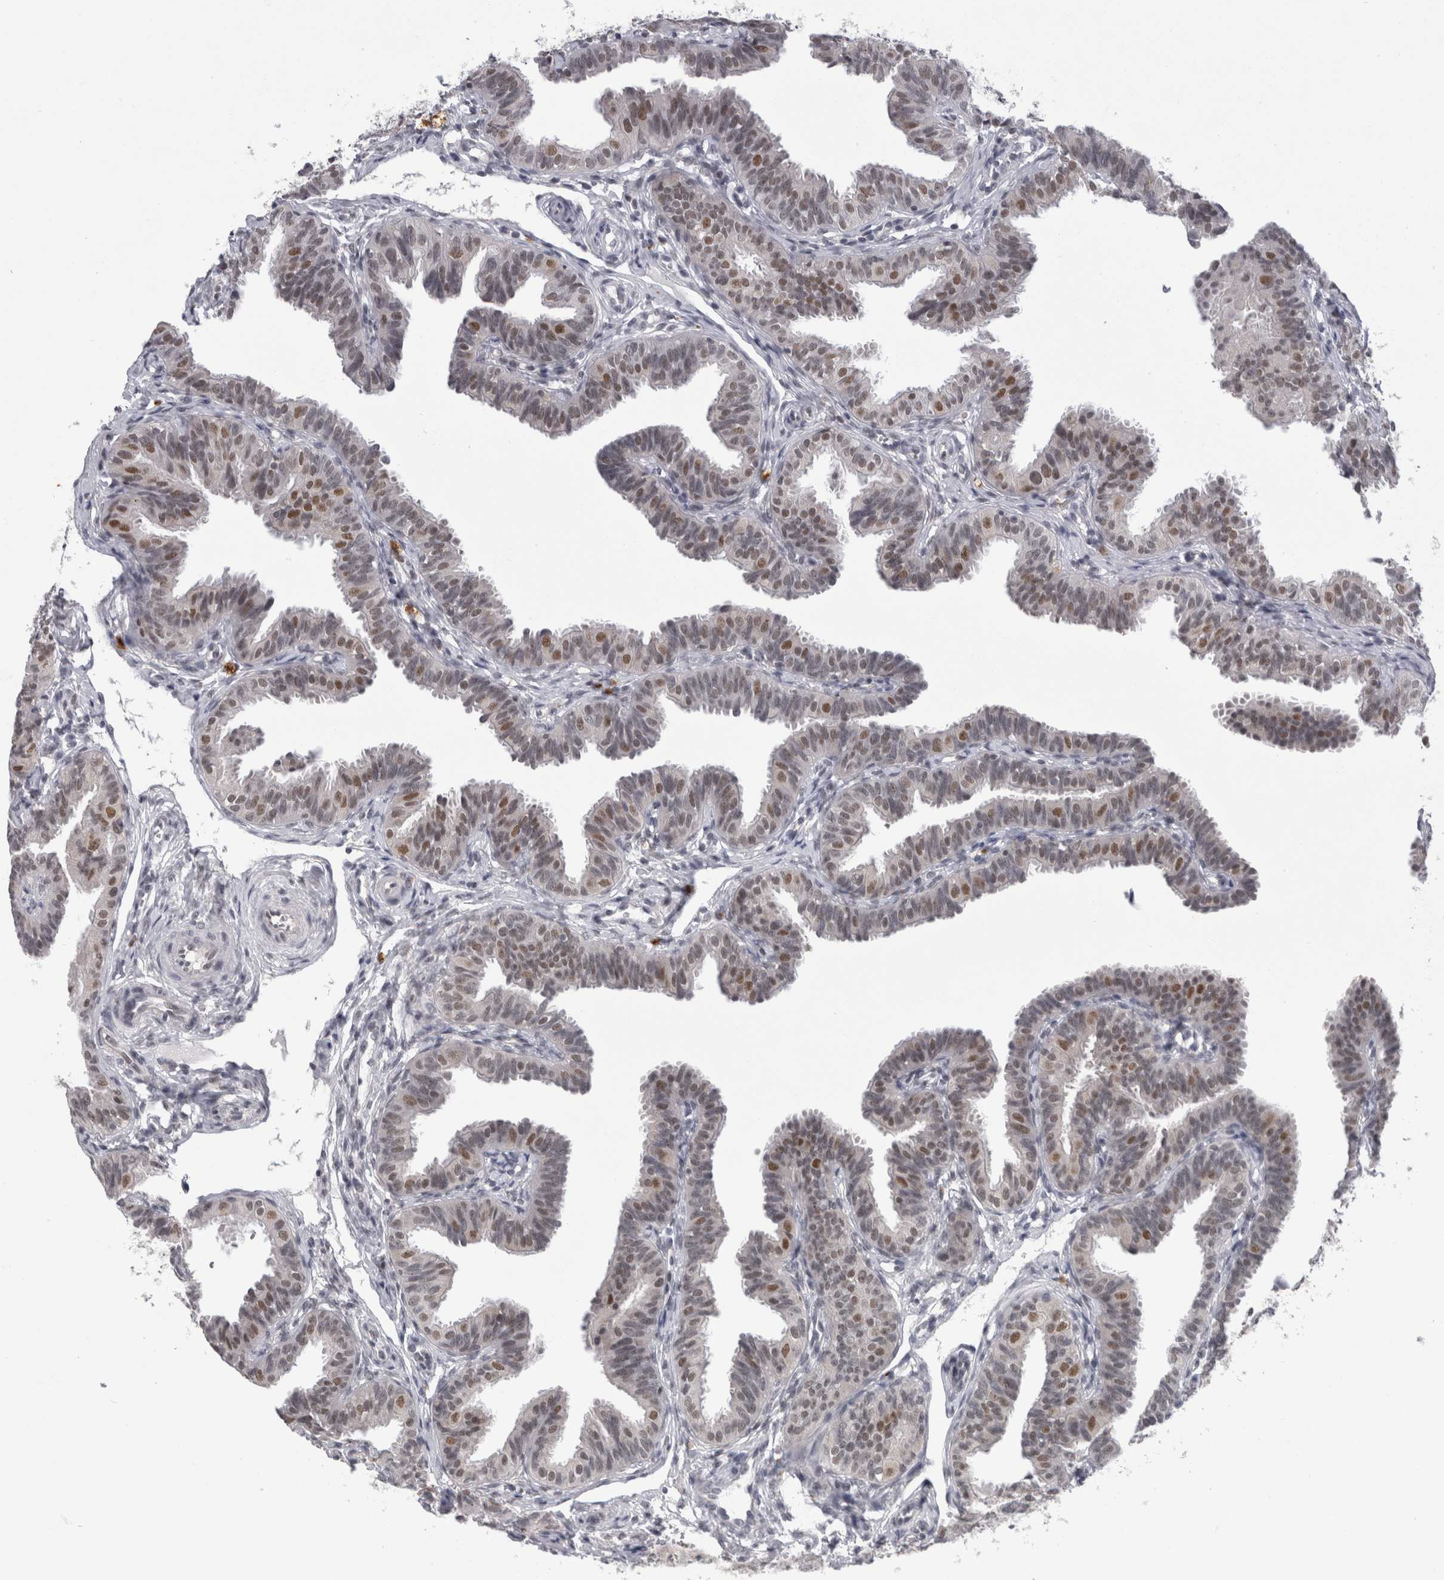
{"staining": {"intensity": "moderate", "quantity": "25%-75%", "location": "nuclear"}, "tissue": "fallopian tube", "cell_type": "Glandular cells", "image_type": "normal", "snomed": [{"axis": "morphology", "description": "Normal tissue, NOS"}, {"axis": "topography", "description": "Fallopian tube"}], "caption": "IHC (DAB (3,3'-diaminobenzidine)) staining of unremarkable human fallopian tube demonstrates moderate nuclear protein staining in approximately 25%-75% of glandular cells.", "gene": "PSMB2", "patient": {"sex": "female", "age": 35}}